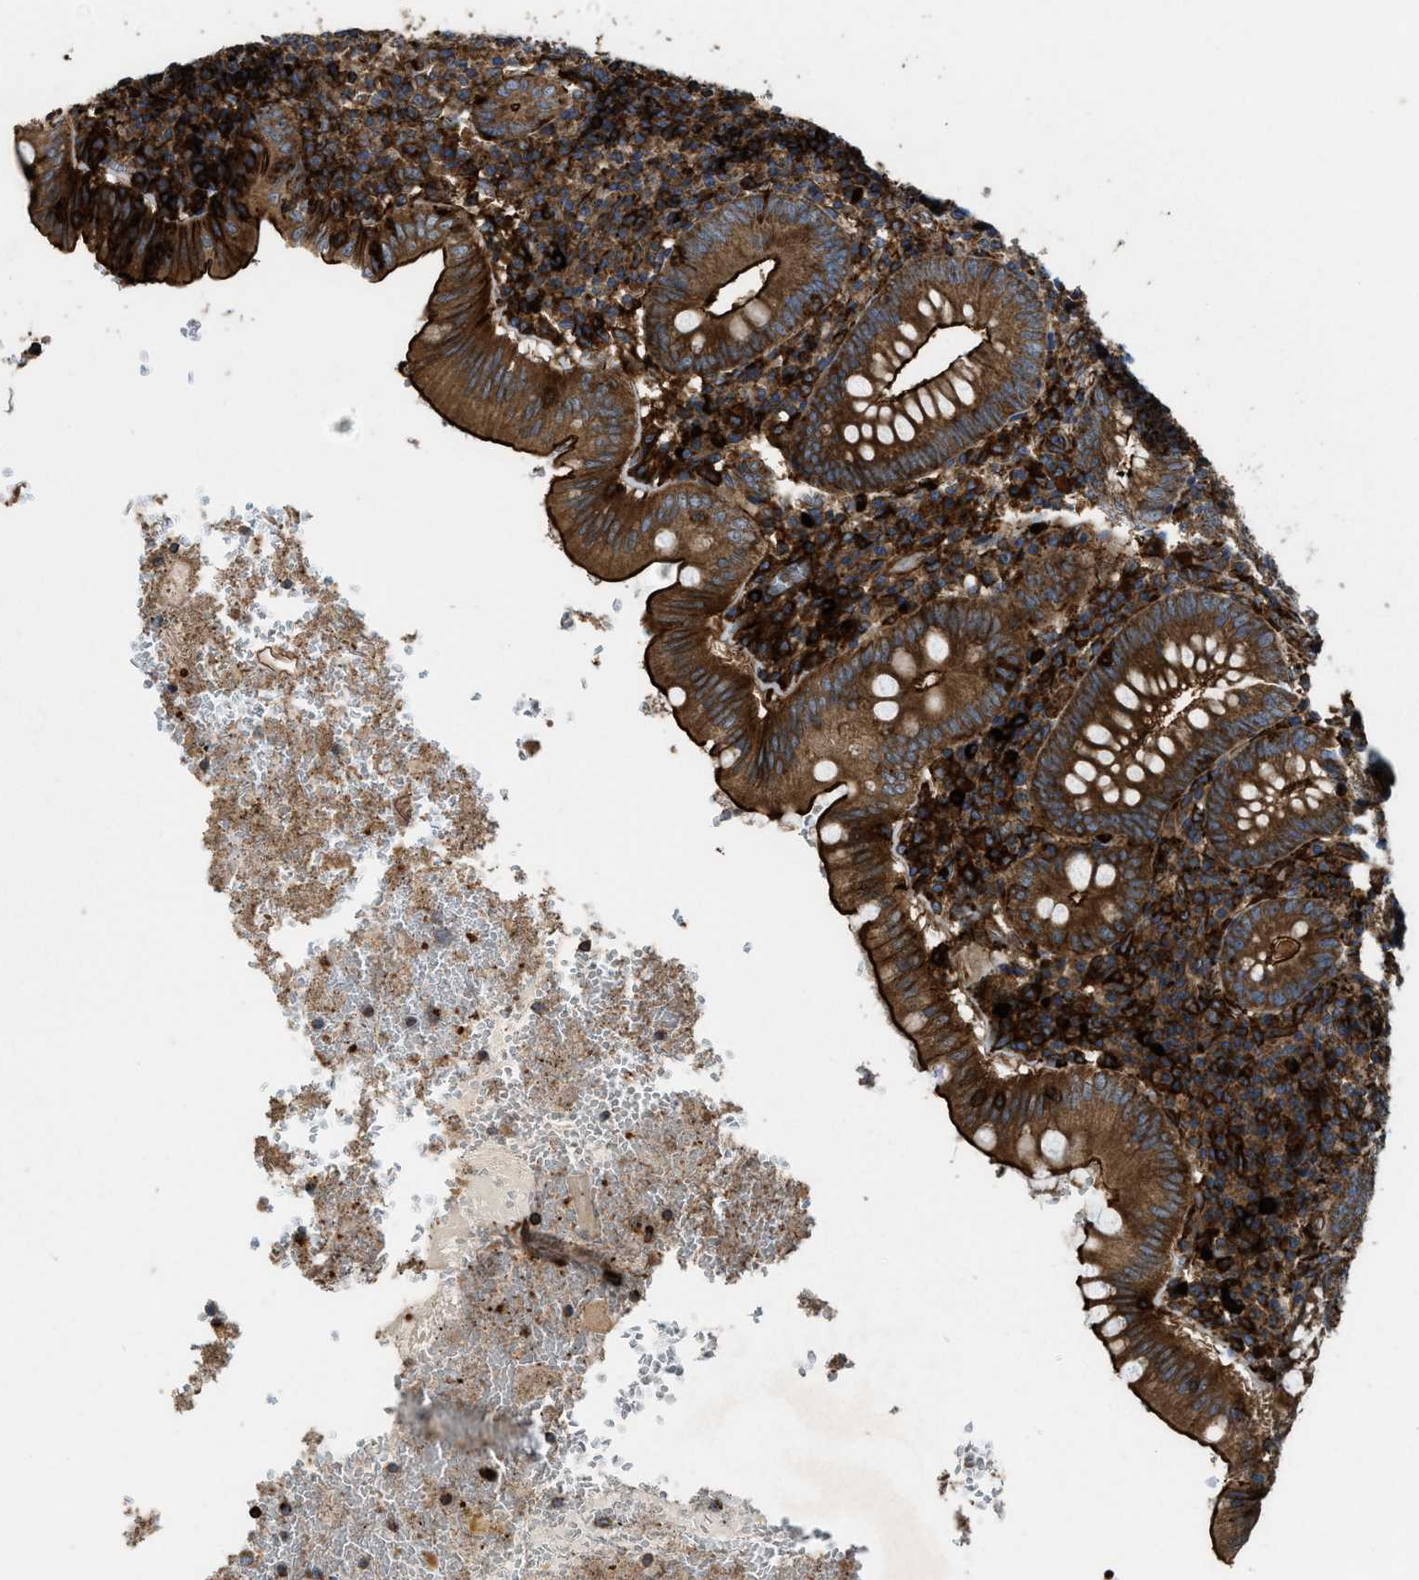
{"staining": {"intensity": "strong", "quantity": ">75%", "location": "cytoplasmic/membranous"}, "tissue": "appendix", "cell_type": "Glandular cells", "image_type": "normal", "snomed": [{"axis": "morphology", "description": "Normal tissue, NOS"}, {"axis": "topography", "description": "Appendix"}], "caption": "Glandular cells show strong cytoplasmic/membranous positivity in approximately >75% of cells in benign appendix. (IHC, brightfield microscopy, high magnification).", "gene": "EGLN1", "patient": {"sex": "male", "age": 8}}